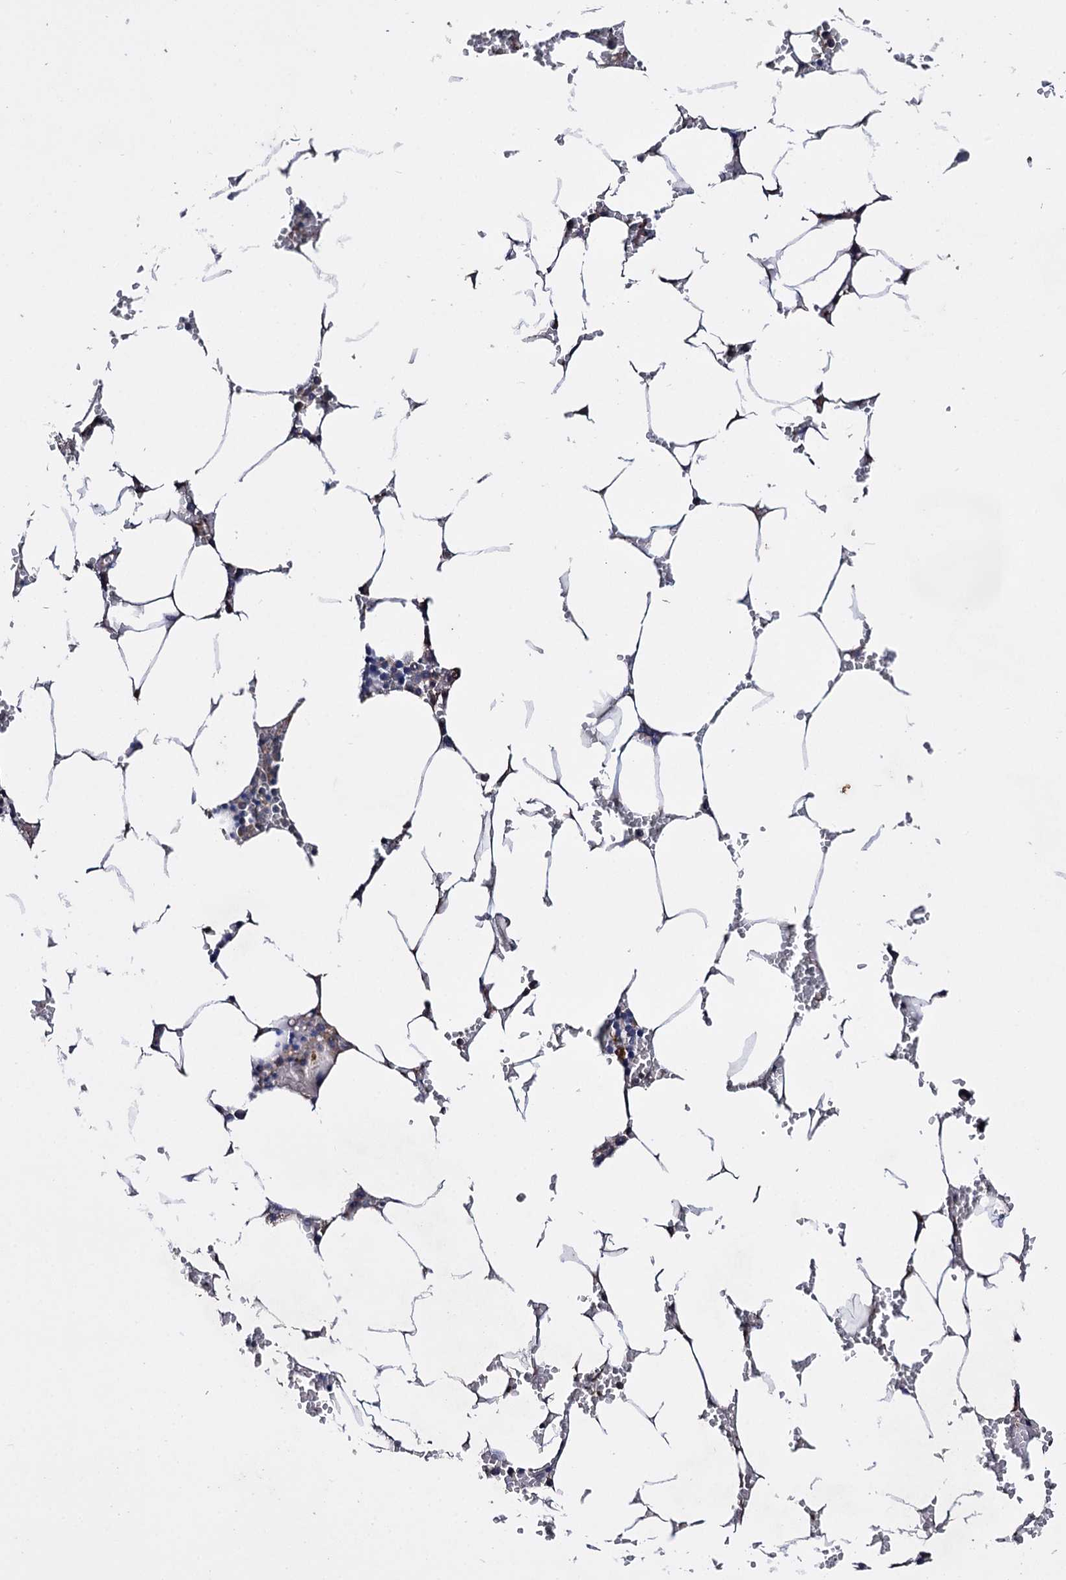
{"staining": {"intensity": "moderate", "quantity": "<25%", "location": "cytoplasmic/membranous"}, "tissue": "bone marrow", "cell_type": "Hematopoietic cells", "image_type": "normal", "snomed": [{"axis": "morphology", "description": "Normal tissue, NOS"}, {"axis": "topography", "description": "Bone marrow"}], "caption": "This histopathology image reveals IHC staining of unremarkable bone marrow, with low moderate cytoplasmic/membranous staining in approximately <25% of hematopoietic cells.", "gene": "CLPB", "patient": {"sex": "male", "age": 70}}